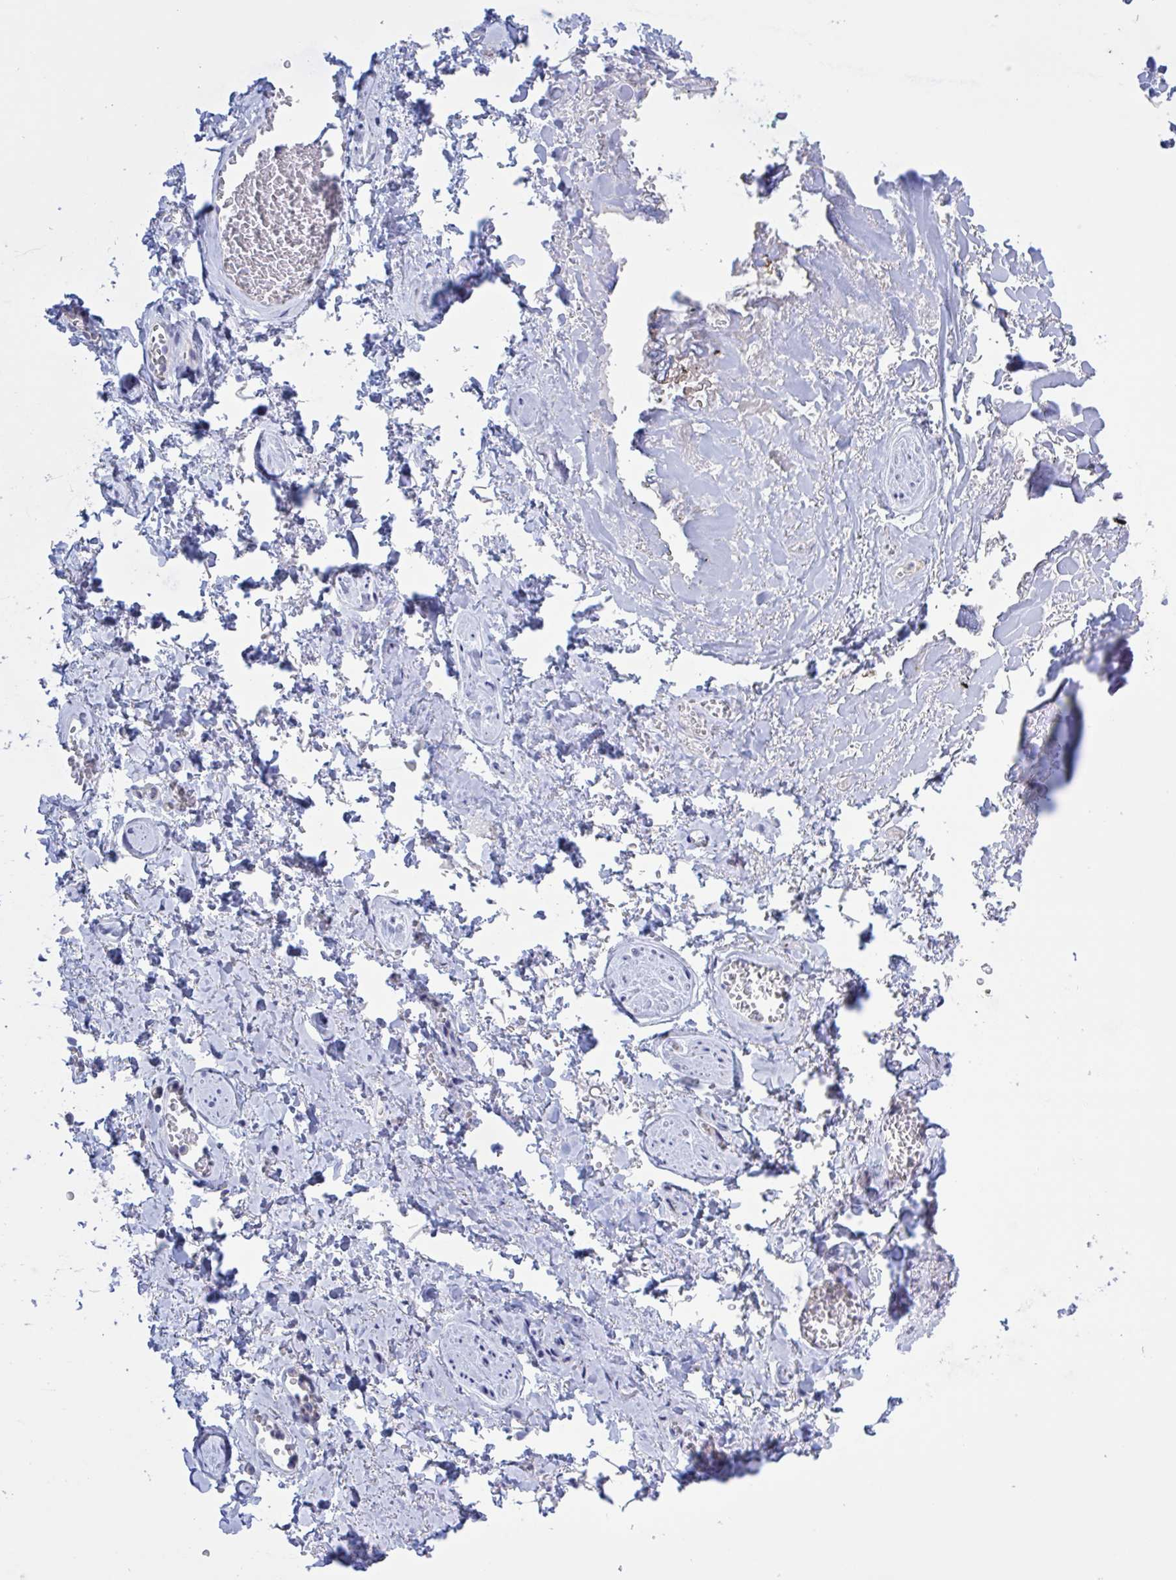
{"staining": {"intensity": "negative", "quantity": "none", "location": "none"}, "tissue": "adipose tissue", "cell_type": "Adipocytes", "image_type": "normal", "snomed": [{"axis": "morphology", "description": "Normal tissue, NOS"}, {"axis": "topography", "description": "Vulva"}, {"axis": "topography", "description": "Peripheral nerve tissue"}], "caption": "High magnification brightfield microscopy of unremarkable adipose tissue stained with DAB (3,3'-diaminobenzidine) (brown) and counterstained with hematoxylin (blue): adipocytes show no significant staining.", "gene": "ST14", "patient": {"sex": "female", "age": 66}}